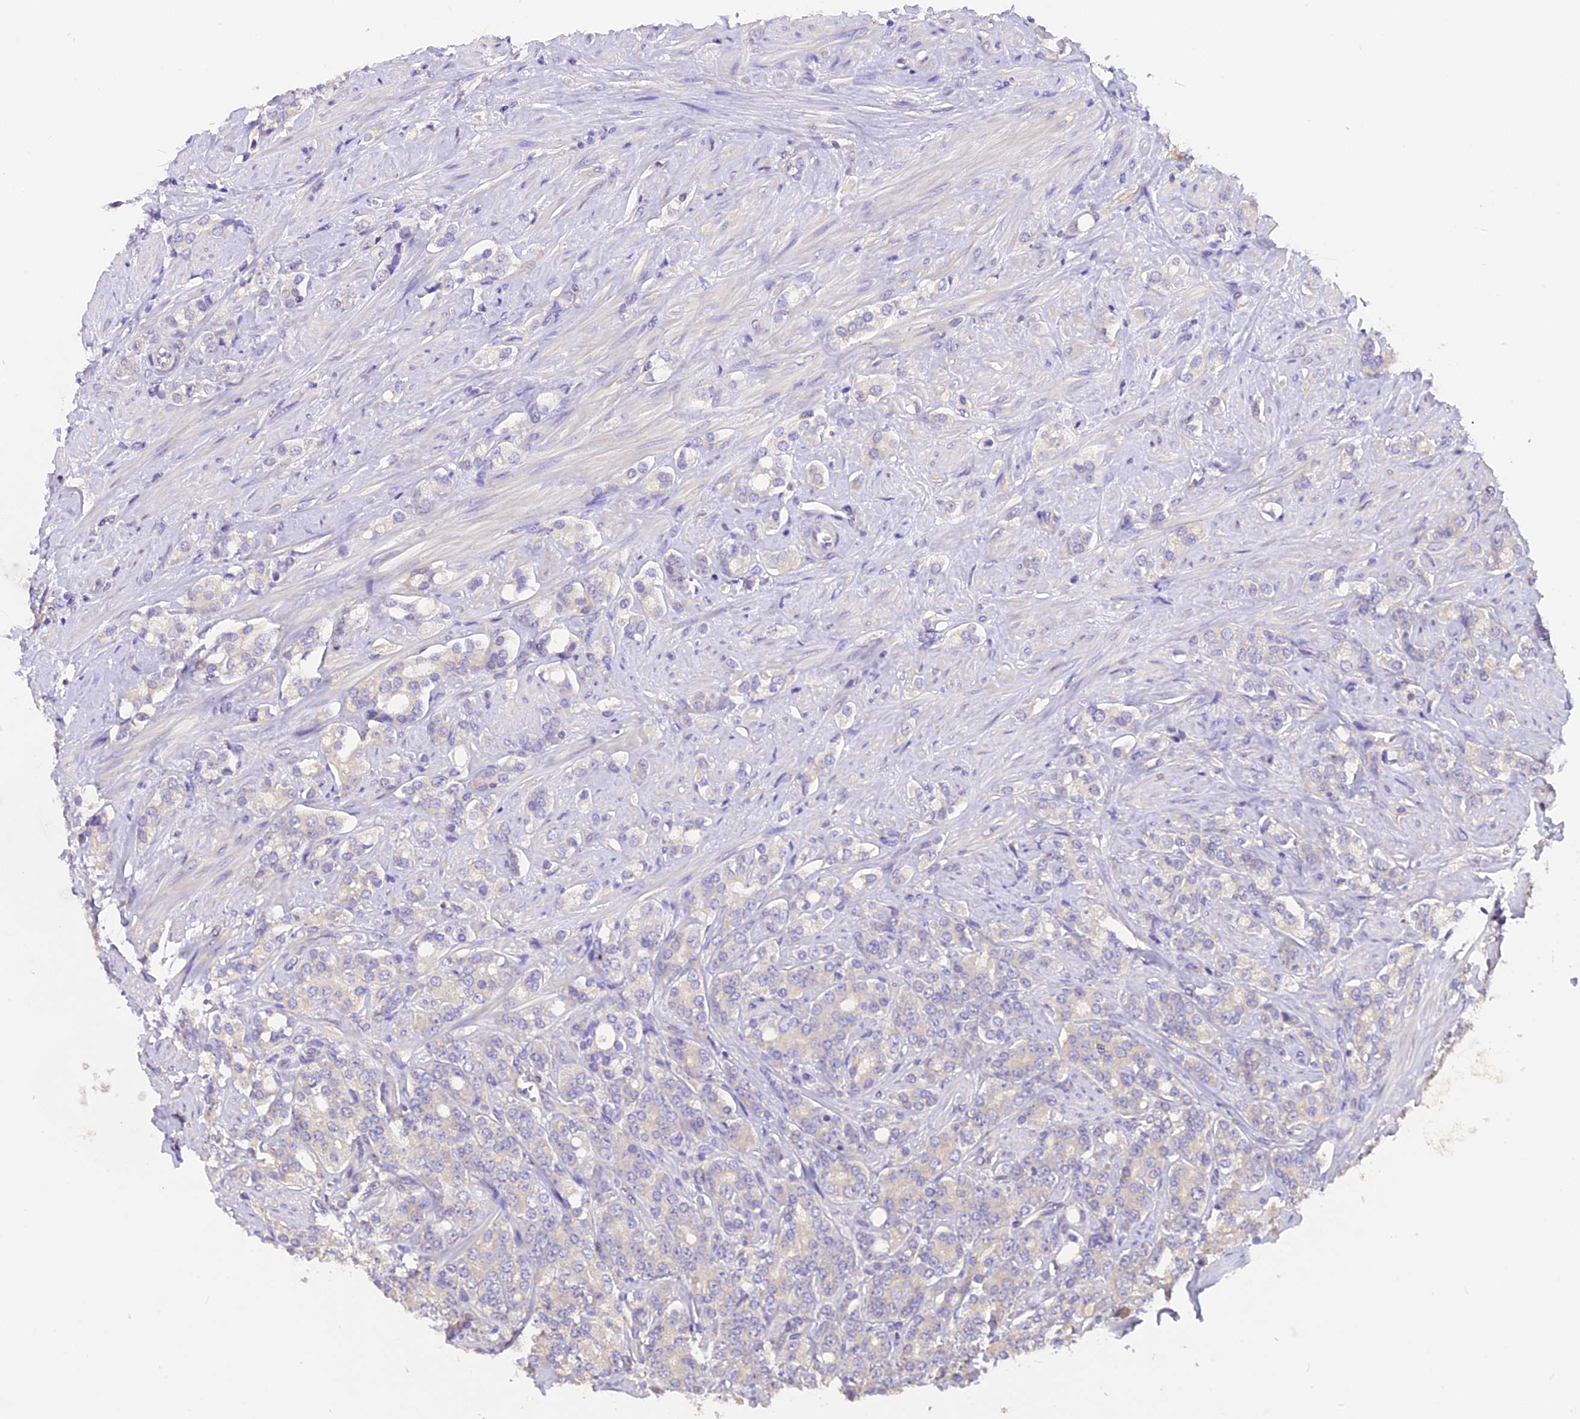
{"staining": {"intensity": "negative", "quantity": "none", "location": "none"}, "tissue": "prostate cancer", "cell_type": "Tumor cells", "image_type": "cancer", "snomed": [{"axis": "morphology", "description": "Adenocarcinoma, High grade"}, {"axis": "topography", "description": "Prostate"}], "caption": "The image reveals no significant staining in tumor cells of prostate cancer (high-grade adenocarcinoma).", "gene": "AP3B2", "patient": {"sex": "male", "age": 62}}